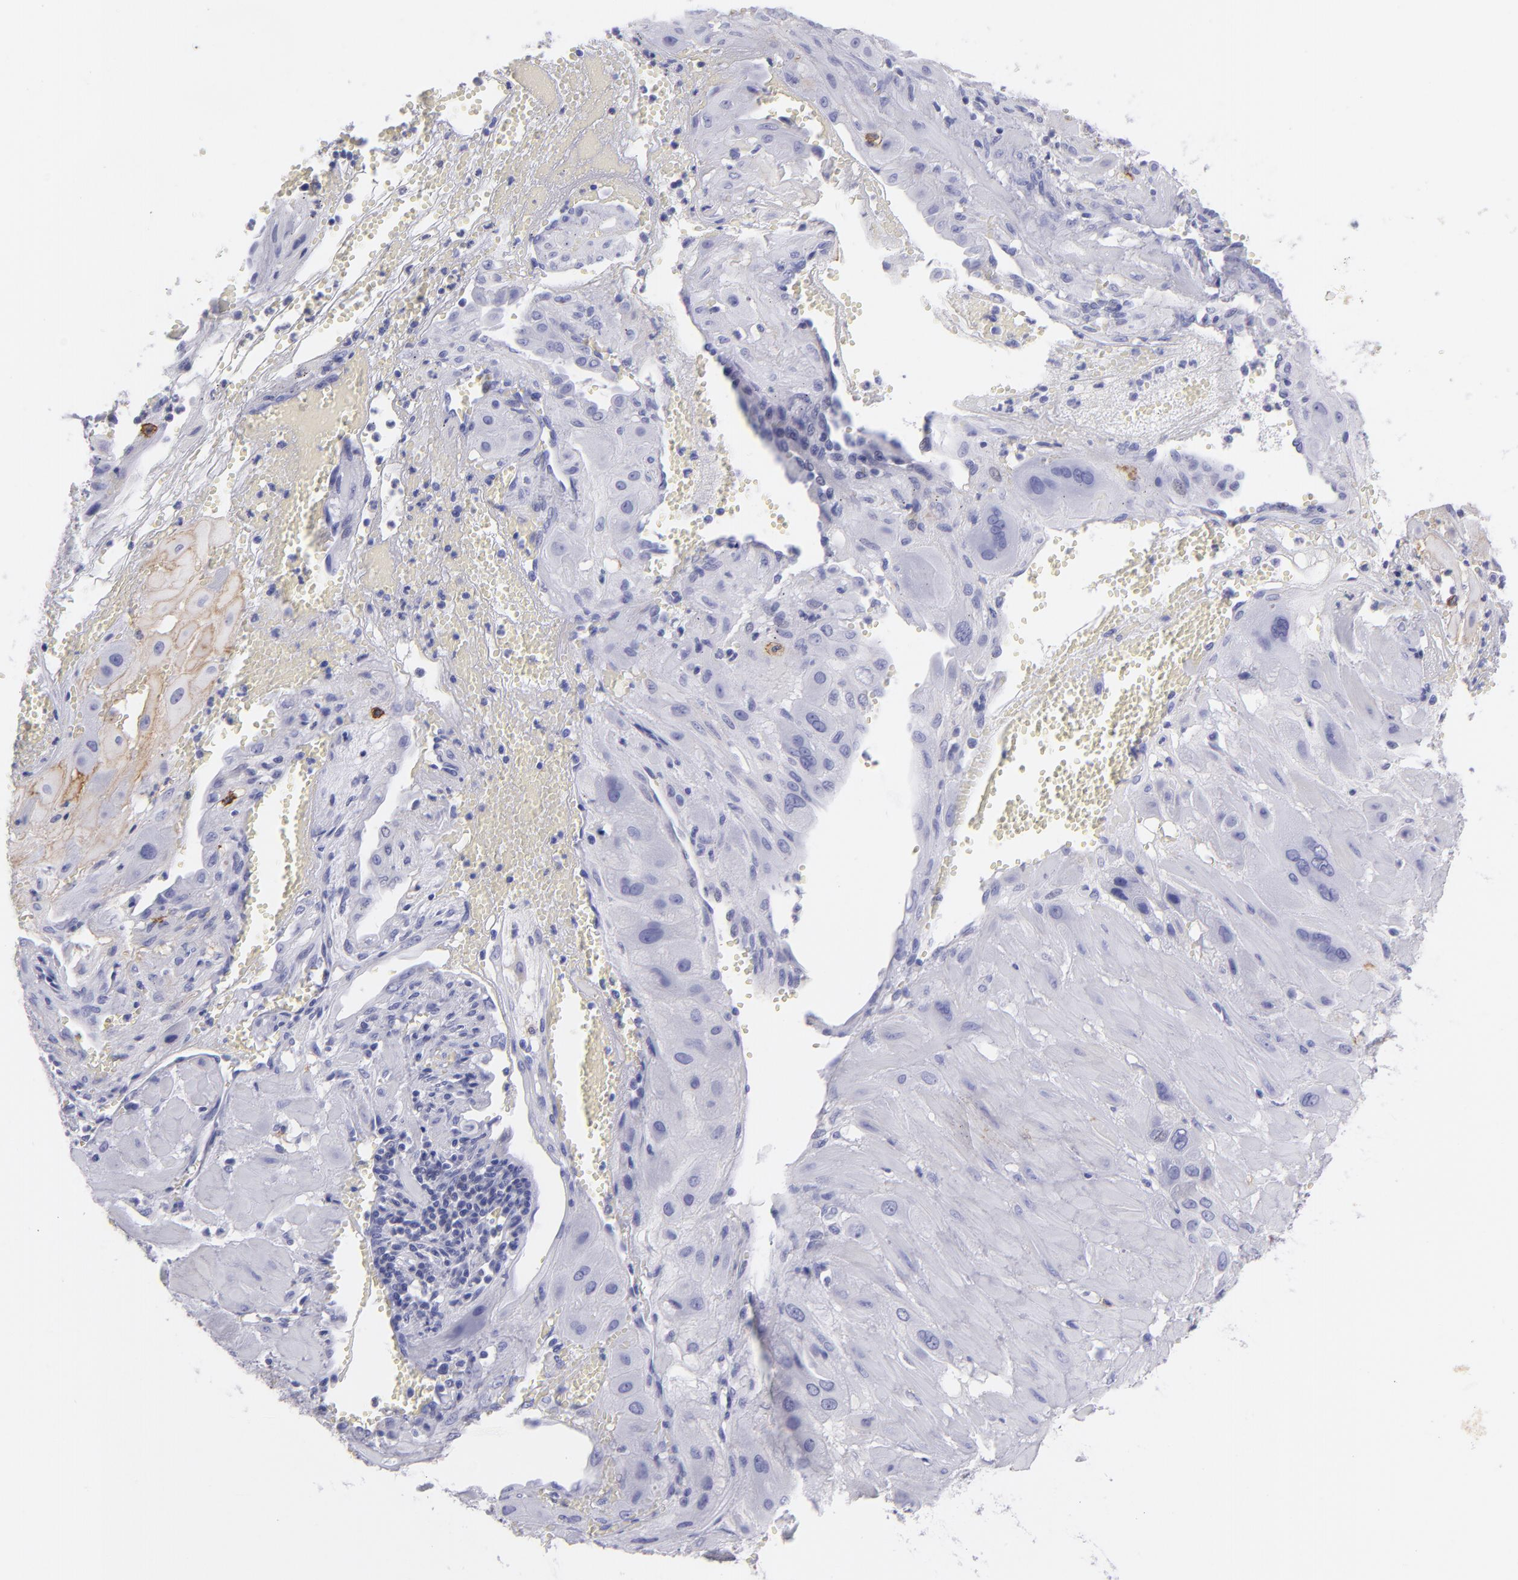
{"staining": {"intensity": "negative", "quantity": "none", "location": "none"}, "tissue": "cervical cancer", "cell_type": "Tumor cells", "image_type": "cancer", "snomed": [{"axis": "morphology", "description": "Squamous cell carcinoma, NOS"}, {"axis": "topography", "description": "Cervix"}], "caption": "Immunohistochemistry (IHC) image of neoplastic tissue: squamous cell carcinoma (cervical) stained with DAB reveals no significant protein expression in tumor cells.", "gene": "CD82", "patient": {"sex": "female", "age": 34}}